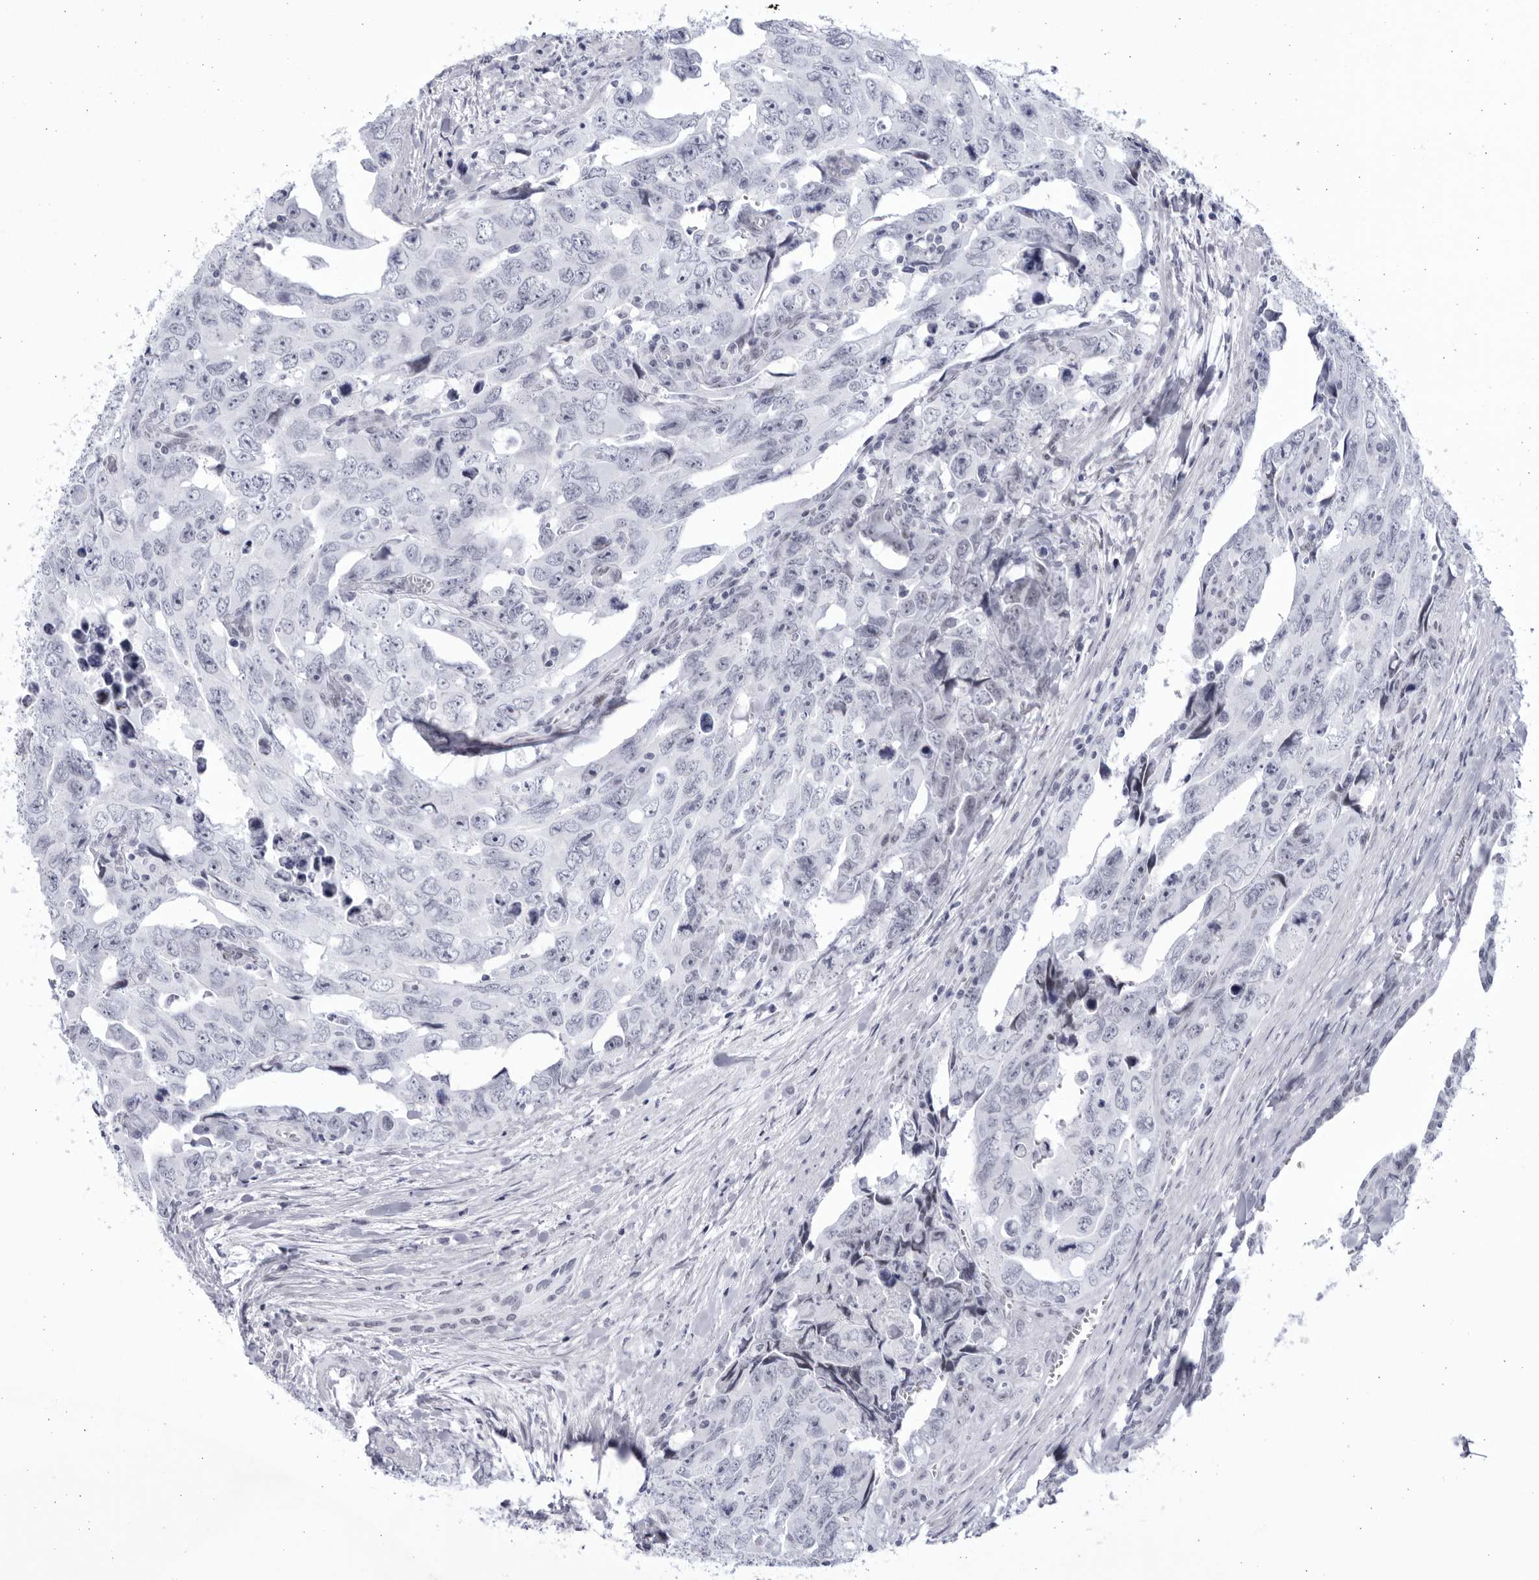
{"staining": {"intensity": "negative", "quantity": "none", "location": "none"}, "tissue": "testis cancer", "cell_type": "Tumor cells", "image_type": "cancer", "snomed": [{"axis": "morphology", "description": "Carcinoma, Embryonal, NOS"}, {"axis": "topography", "description": "Testis"}], "caption": "An image of human testis embryonal carcinoma is negative for staining in tumor cells. (DAB immunohistochemistry, high magnification).", "gene": "CCDC181", "patient": {"sex": "male", "age": 28}}